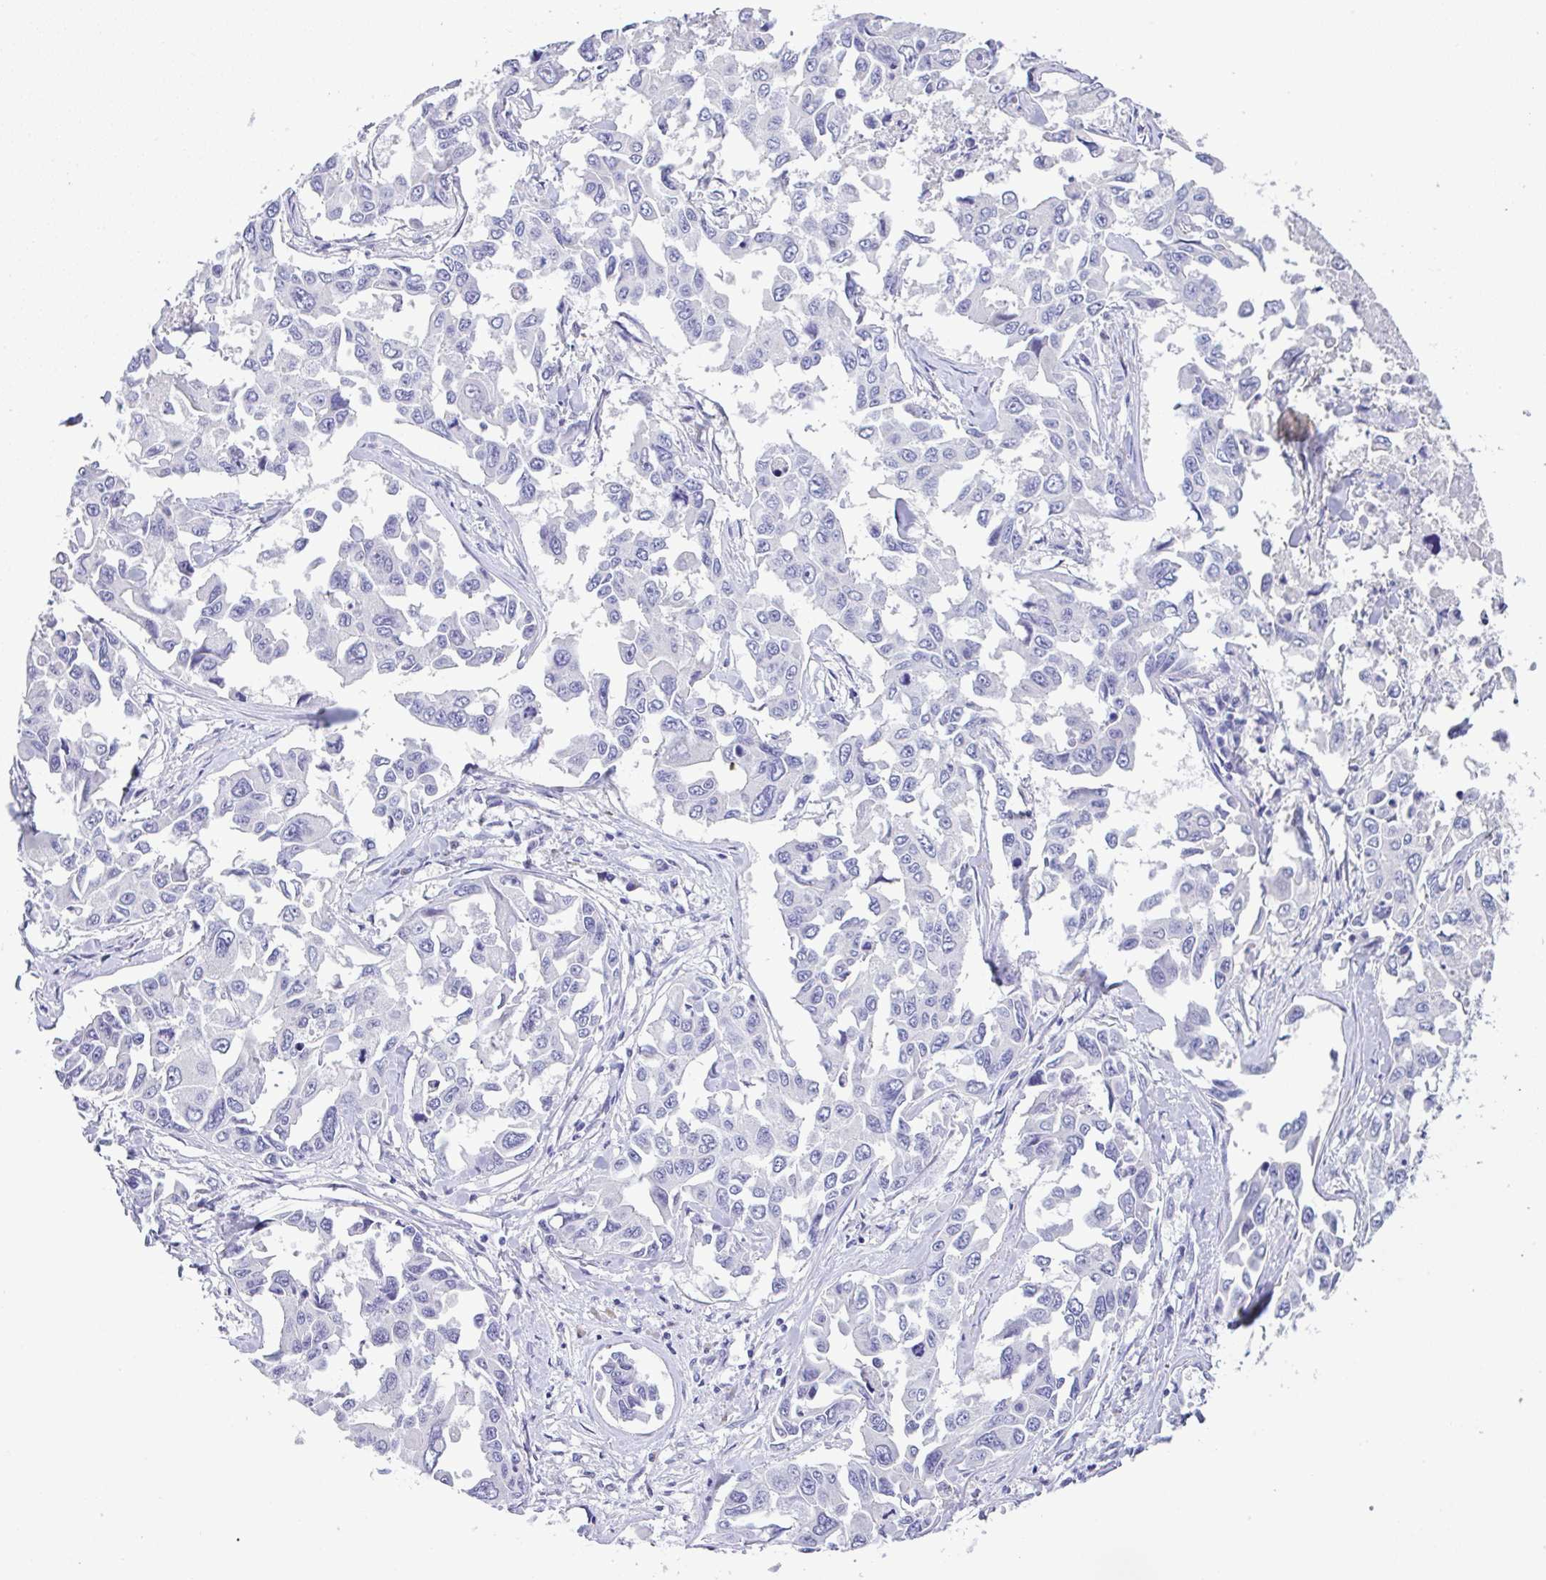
{"staining": {"intensity": "negative", "quantity": "none", "location": "none"}, "tissue": "lung cancer", "cell_type": "Tumor cells", "image_type": "cancer", "snomed": [{"axis": "morphology", "description": "Adenocarcinoma, NOS"}, {"axis": "topography", "description": "Lung"}], "caption": "Immunohistochemistry of lung cancer reveals no positivity in tumor cells. Nuclei are stained in blue.", "gene": "SERPINE3", "patient": {"sex": "male", "age": 64}}